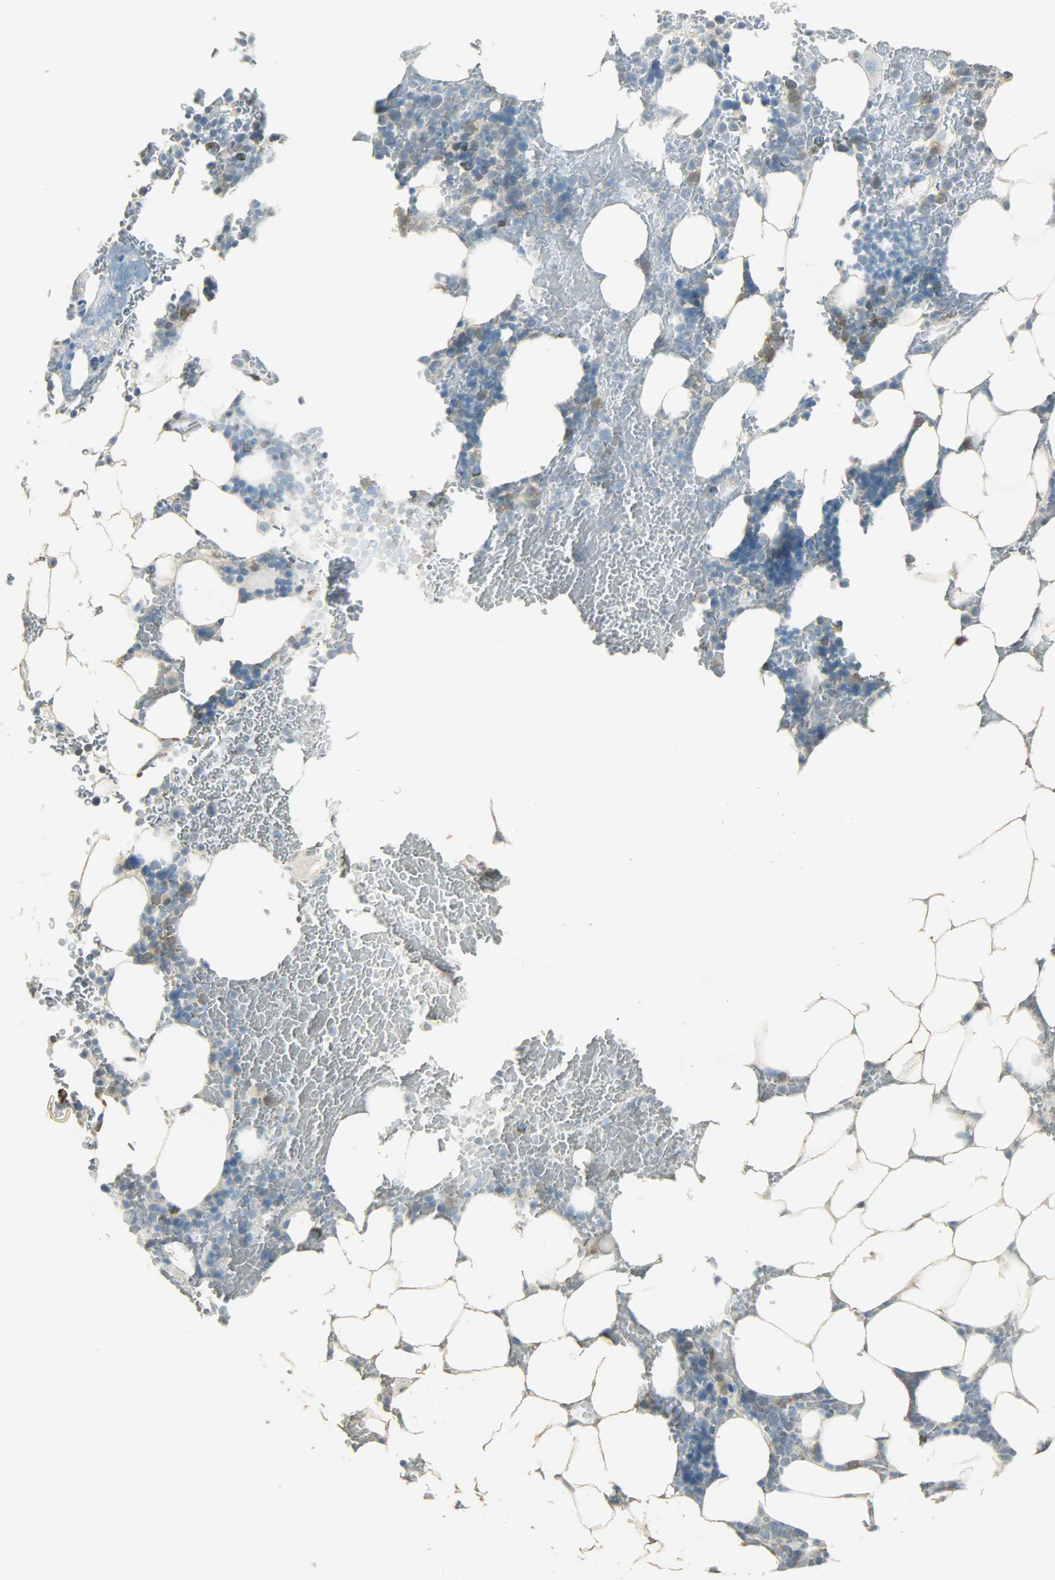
{"staining": {"intensity": "moderate", "quantity": "<25%", "location": "cytoplasmic/membranous"}, "tissue": "bone marrow", "cell_type": "Hematopoietic cells", "image_type": "normal", "snomed": [{"axis": "morphology", "description": "Normal tissue, NOS"}, {"axis": "topography", "description": "Bone marrow"}], "caption": "Moderate cytoplasmic/membranous positivity is appreciated in about <25% of hematopoietic cells in unremarkable bone marrow. Immunohistochemistry (ihc) stains the protein in brown and the nuclei are stained blue.", "gene": "PRMT5", "patient": {"sex": "female", "age": 73}}